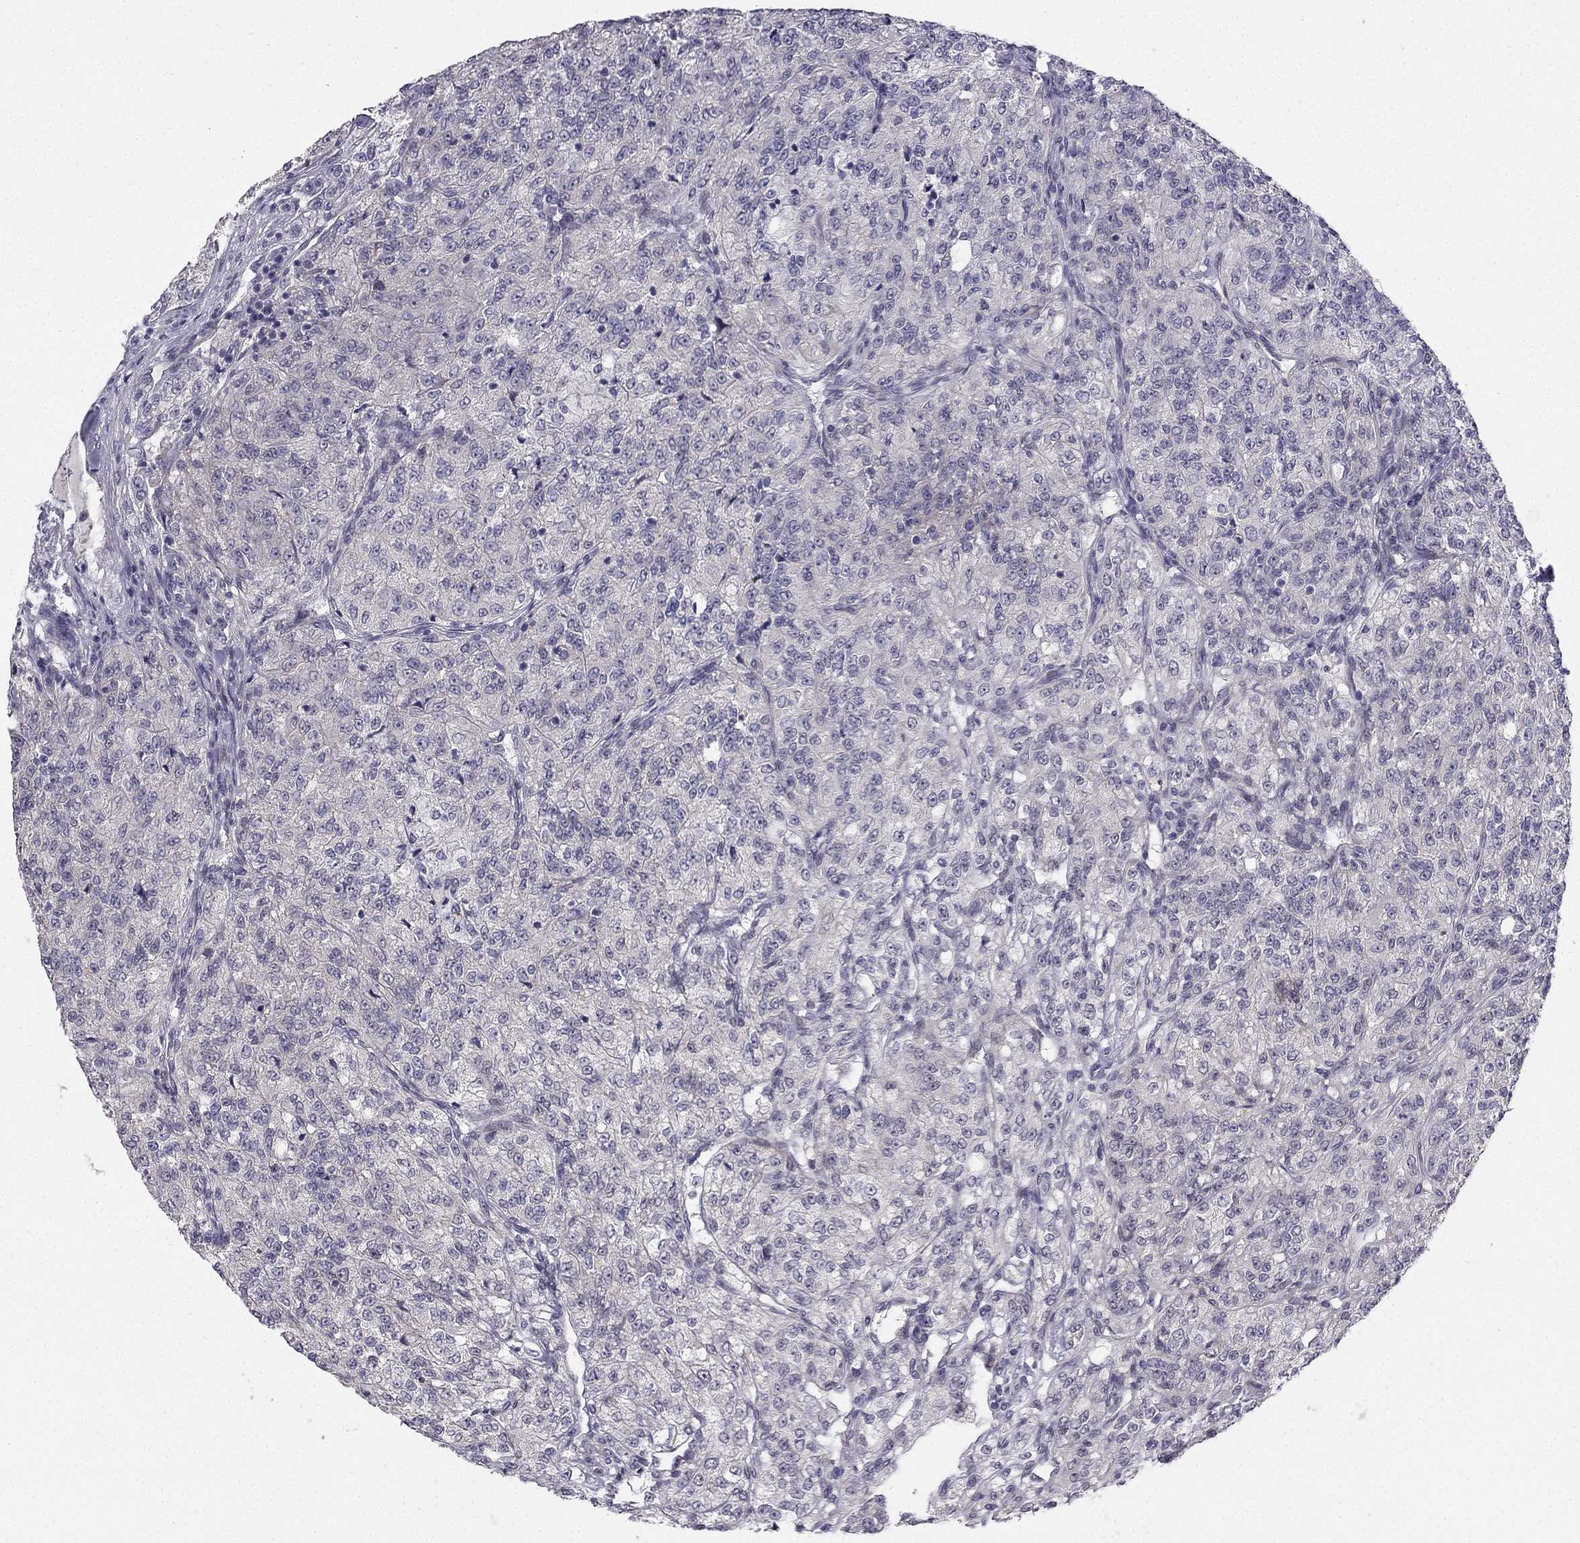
{"staining": {"intensity": "negative", "quantity": "none", "location": "none"}, "tissue": "renal cancer", "cell_type": "Tumor cells", "image_type": "cancer", "snomed": [{"axis": "morphology", "description": "Adenocarcinoma, NOS"}, {"axis": "topography", "description": "Kidney"}], "caption": "There is no significant staining in tumor cells of renal cancer.", "gene": "CHST8", "patient": {"sex": "female", "age": 63}}